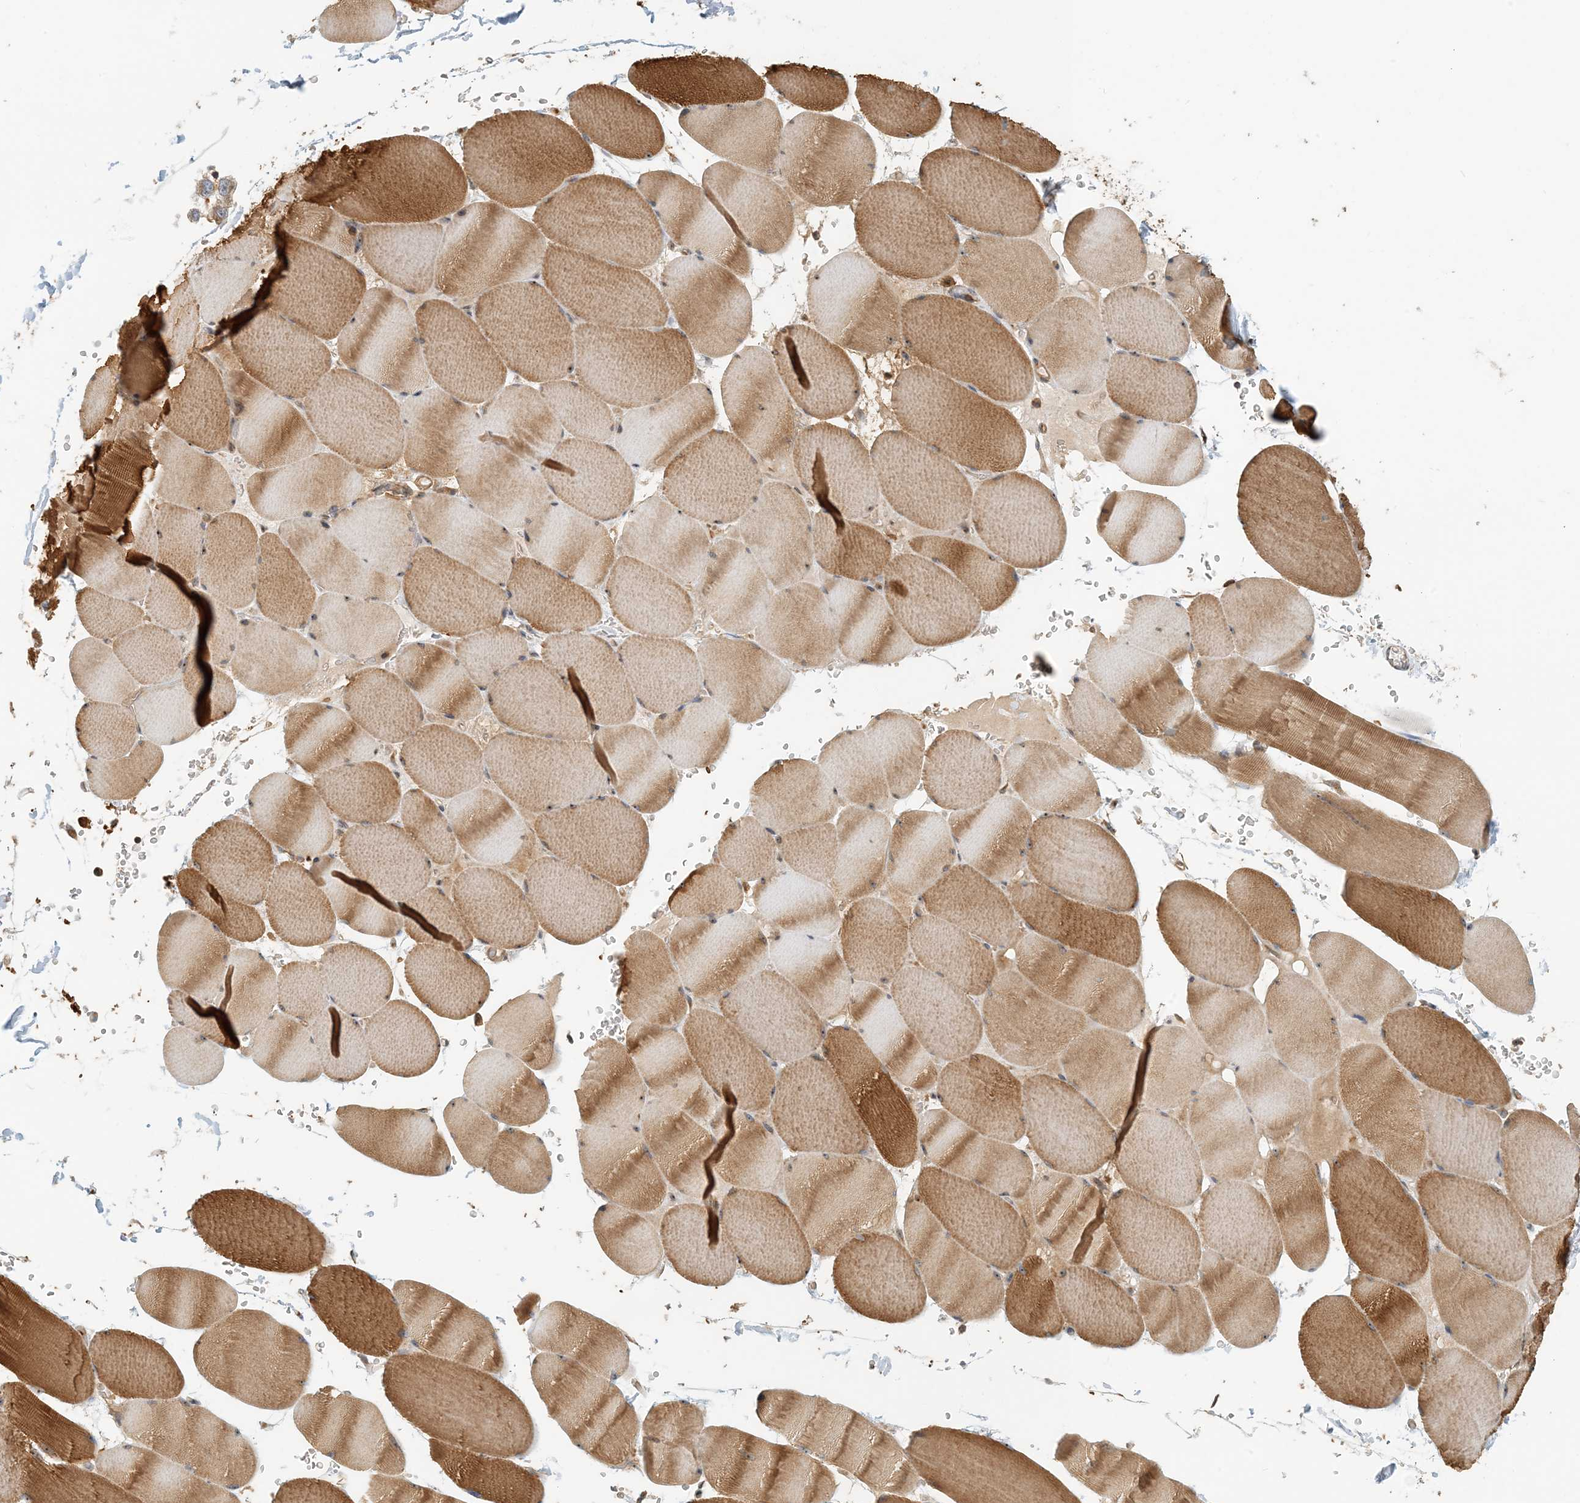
{"staining": {"intensity": "moderate", "quantity": ">75%", "location": "cytoplasmic/membranous"}, "tissue": "skeletal muscle", "cell_type": "Myocytes", "image_type": "normal", "snomed": [{"axis": "morphology", "description": "Normal tissue, NOS"}, {"axis": "topography", "description": "Skeletal muscle"}, {"axis": "topography", "description": "Head-Neck"}], "caption": "A brown stain labels moderate cytoplasmic/membranous positivity of a protein in myocytes of benign human skeletal muscle.", "gene": "COLEC11", "patient": {"sex": "male", "age": 66}}